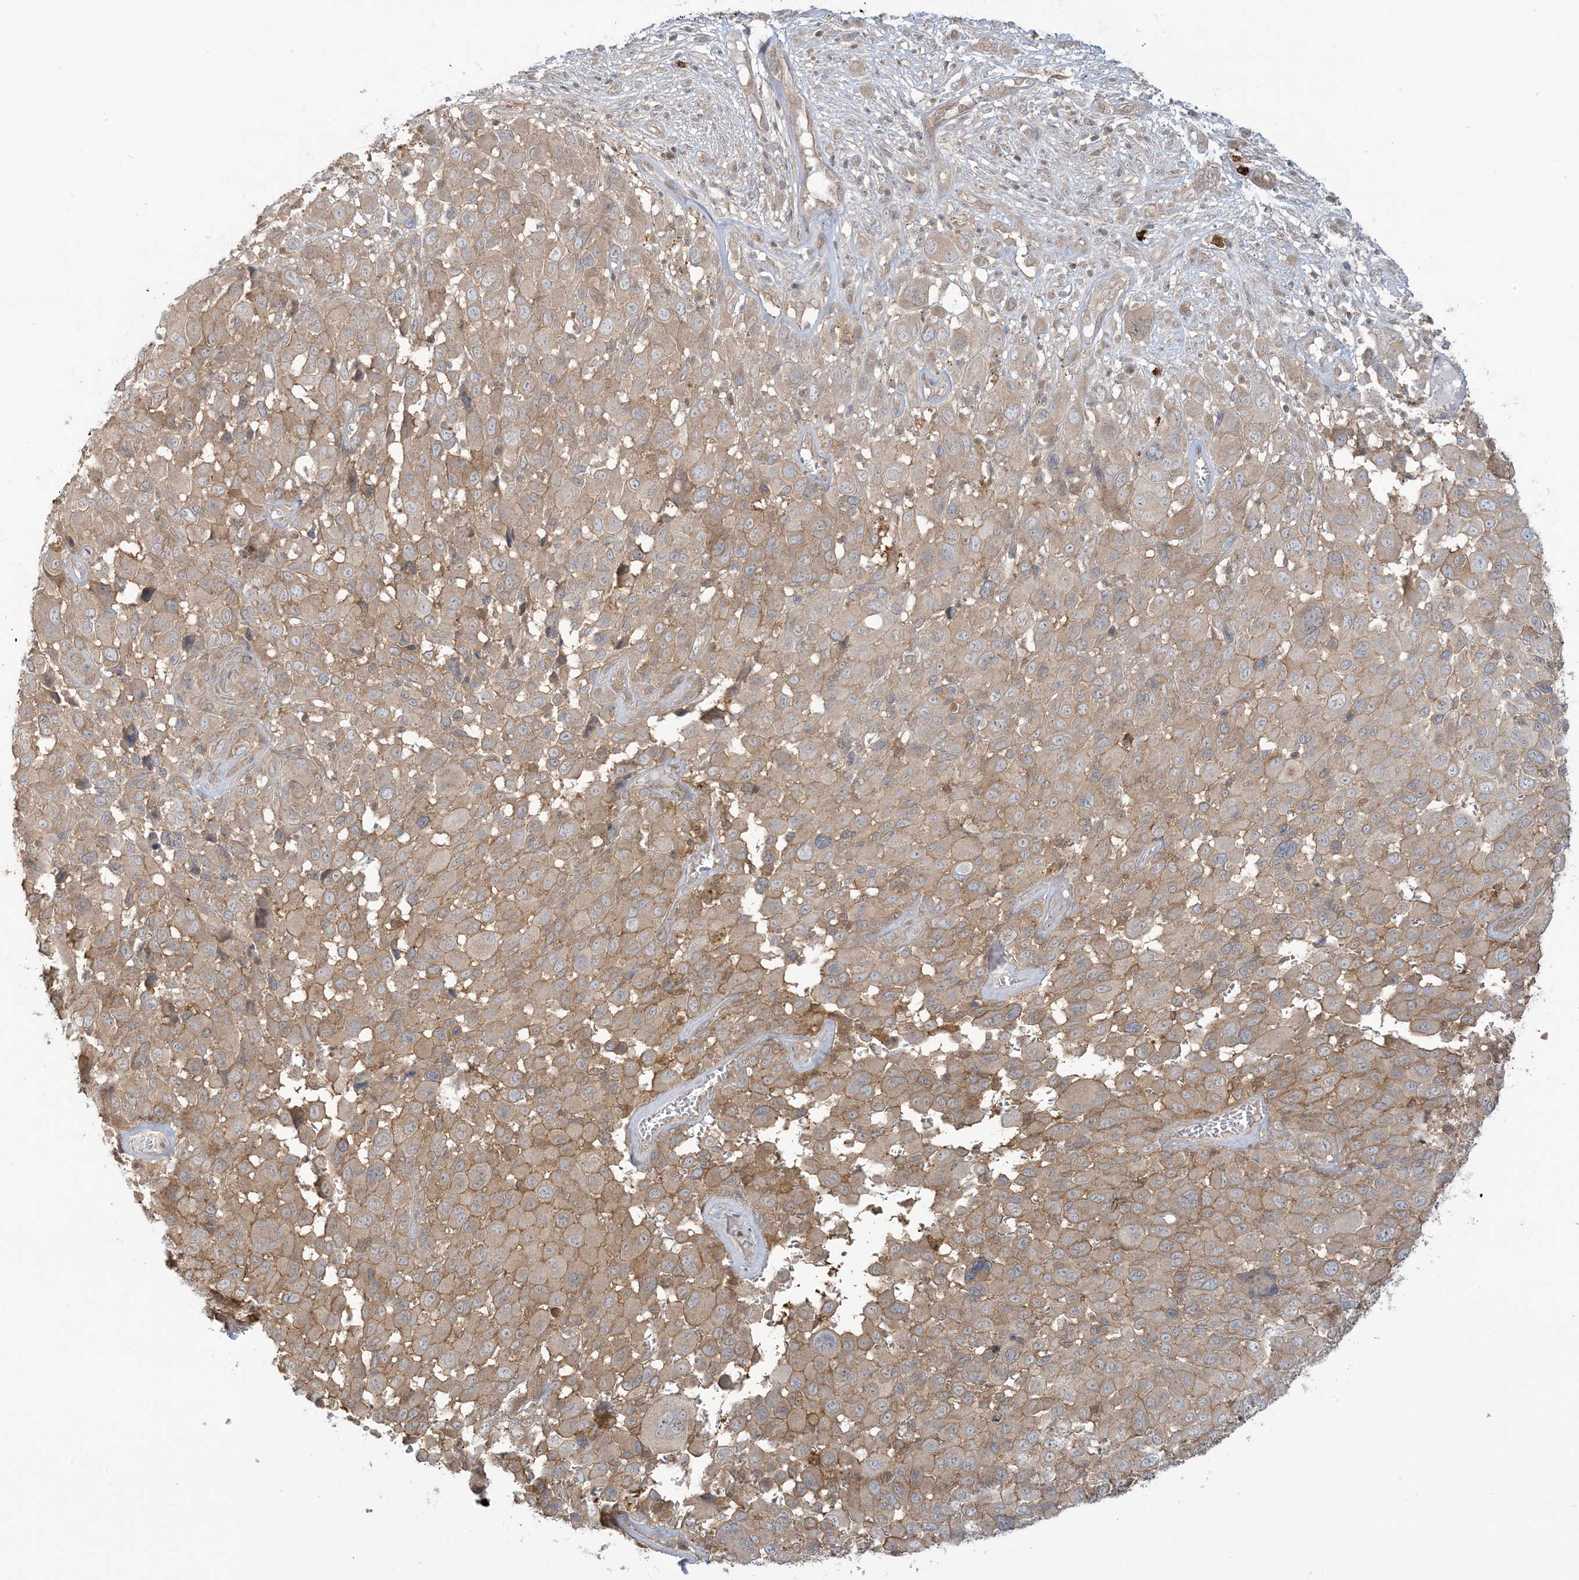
{"staining": {"intensity": "weak", "quantity": "25%-75%", "location": "cytoplasmic/membranous,nuclear"}, "tissue": "melanoma", "cell_type": "Tumor cells", "image_type": "cancer", "snomed": [{"axis": "morphology", "description": "Malignant melanoma, NOS"}, {"axis": "topography", "description": "Skin of trunk"}], "caption": "Immunohistochemical staining of human melanoma reveals weak cytoplasmic/membranous and nuclear protein positivity in about 25%-75% of tumor cells. (DAB (3,3'-diaminobenzidine) IHC with brightfield microscopy, high magnification).", "gene": "PPP1R7", "patient": {"sex": "male", "age": 71}}